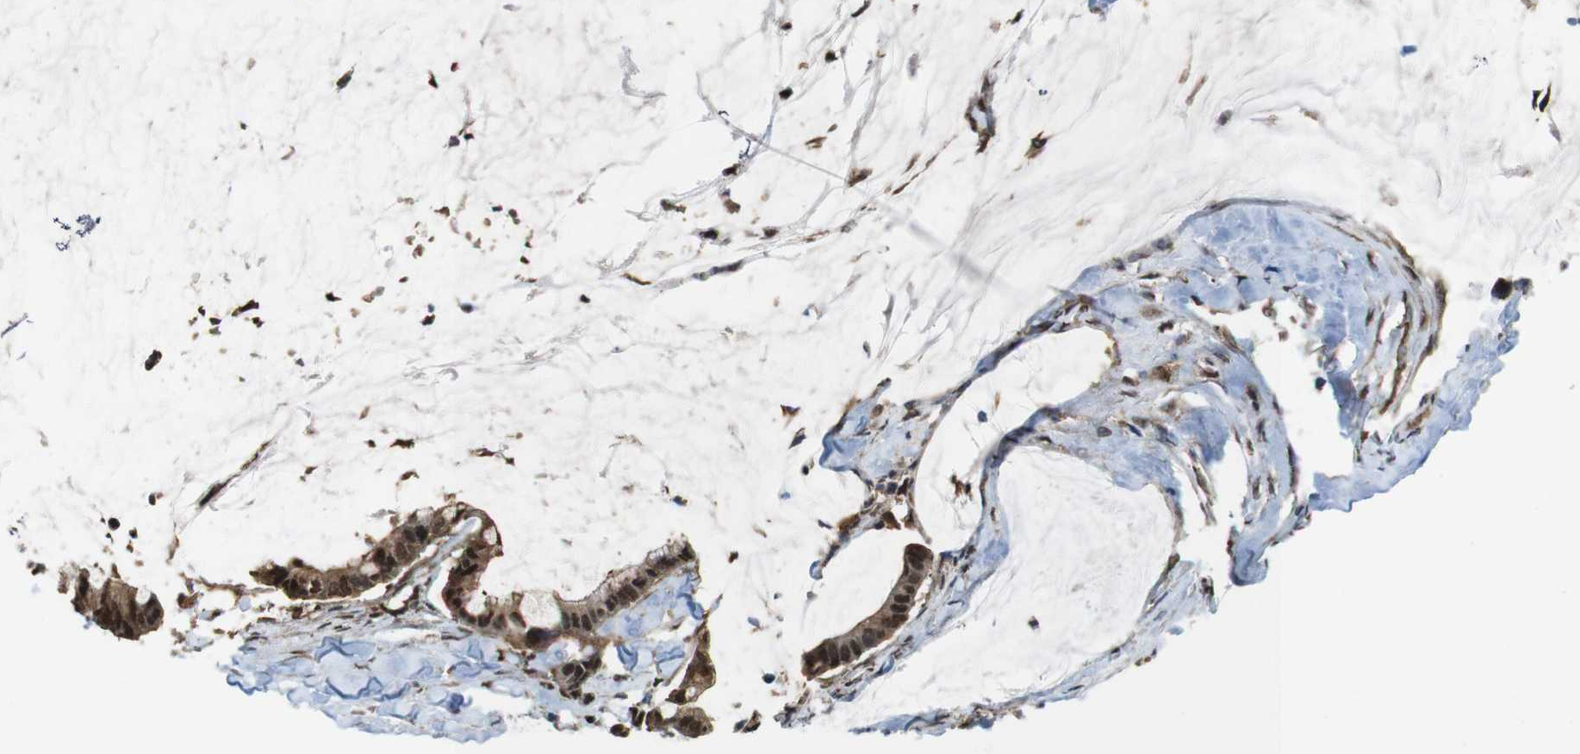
{"staining": {"intensity": "moderate", "quantity": ">75%", "location": "cytoplasmic/membranous,nuclear"}, "tissue": "pancreatic cancer", "cell_type": "Tumor cells", "image_type": "cancer", "snomed": [{"axis": "morphology", "description": "Adenocarcinoma, NOS"}, {"axis": "topography", "description": "Pancreas"}], "caption": "Immunohistochemical staining of human adenocarcinoma (pancreatic) displays medium levels of moderate cytoplasmic/membranous and nuclear protein staining in about >75% of tumor cells.", "gene": "YWHAG", "patient": {"sex": "male", "age": 41}}